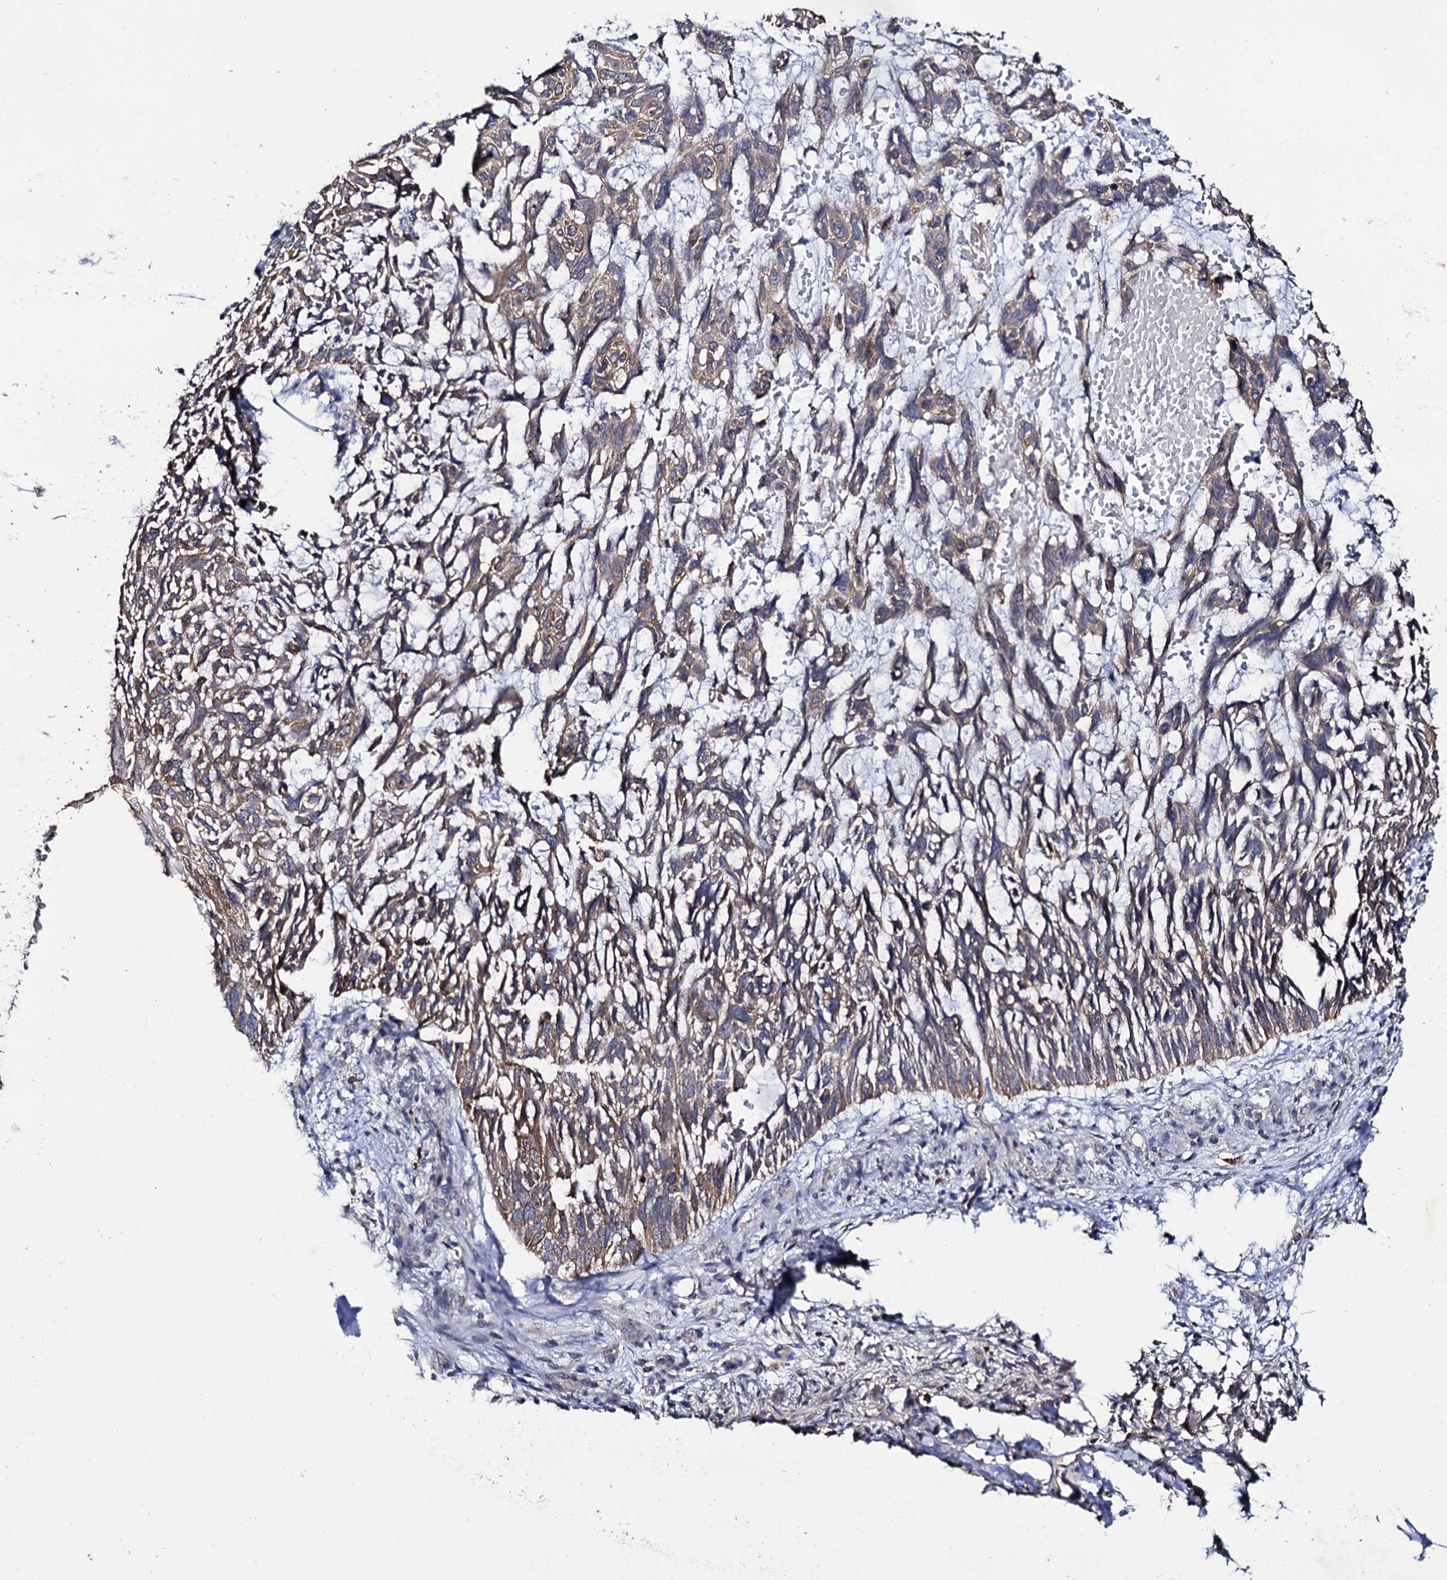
{"staining": {"intensity": "moderate", "quantity": "25%-75%", "location": "cytoplasmic/membranous"}, "tissue": "skin cancer", "cell_type": "Tumor cells", "image_type": "cancer", "snomed": [{"axis": "morphology", "description": "Basal cell carcinoma"}, {"axis": "topography", "description": "Skin"}], "caption": "Protein expression analysis of skin basal cell carcinoma reveals moderate cytoplasmic/membranous expression in approximately 25%-75% of tumor cells.", "gene": "CRYL1", "patient": {"sex": "male", "age": 88}}